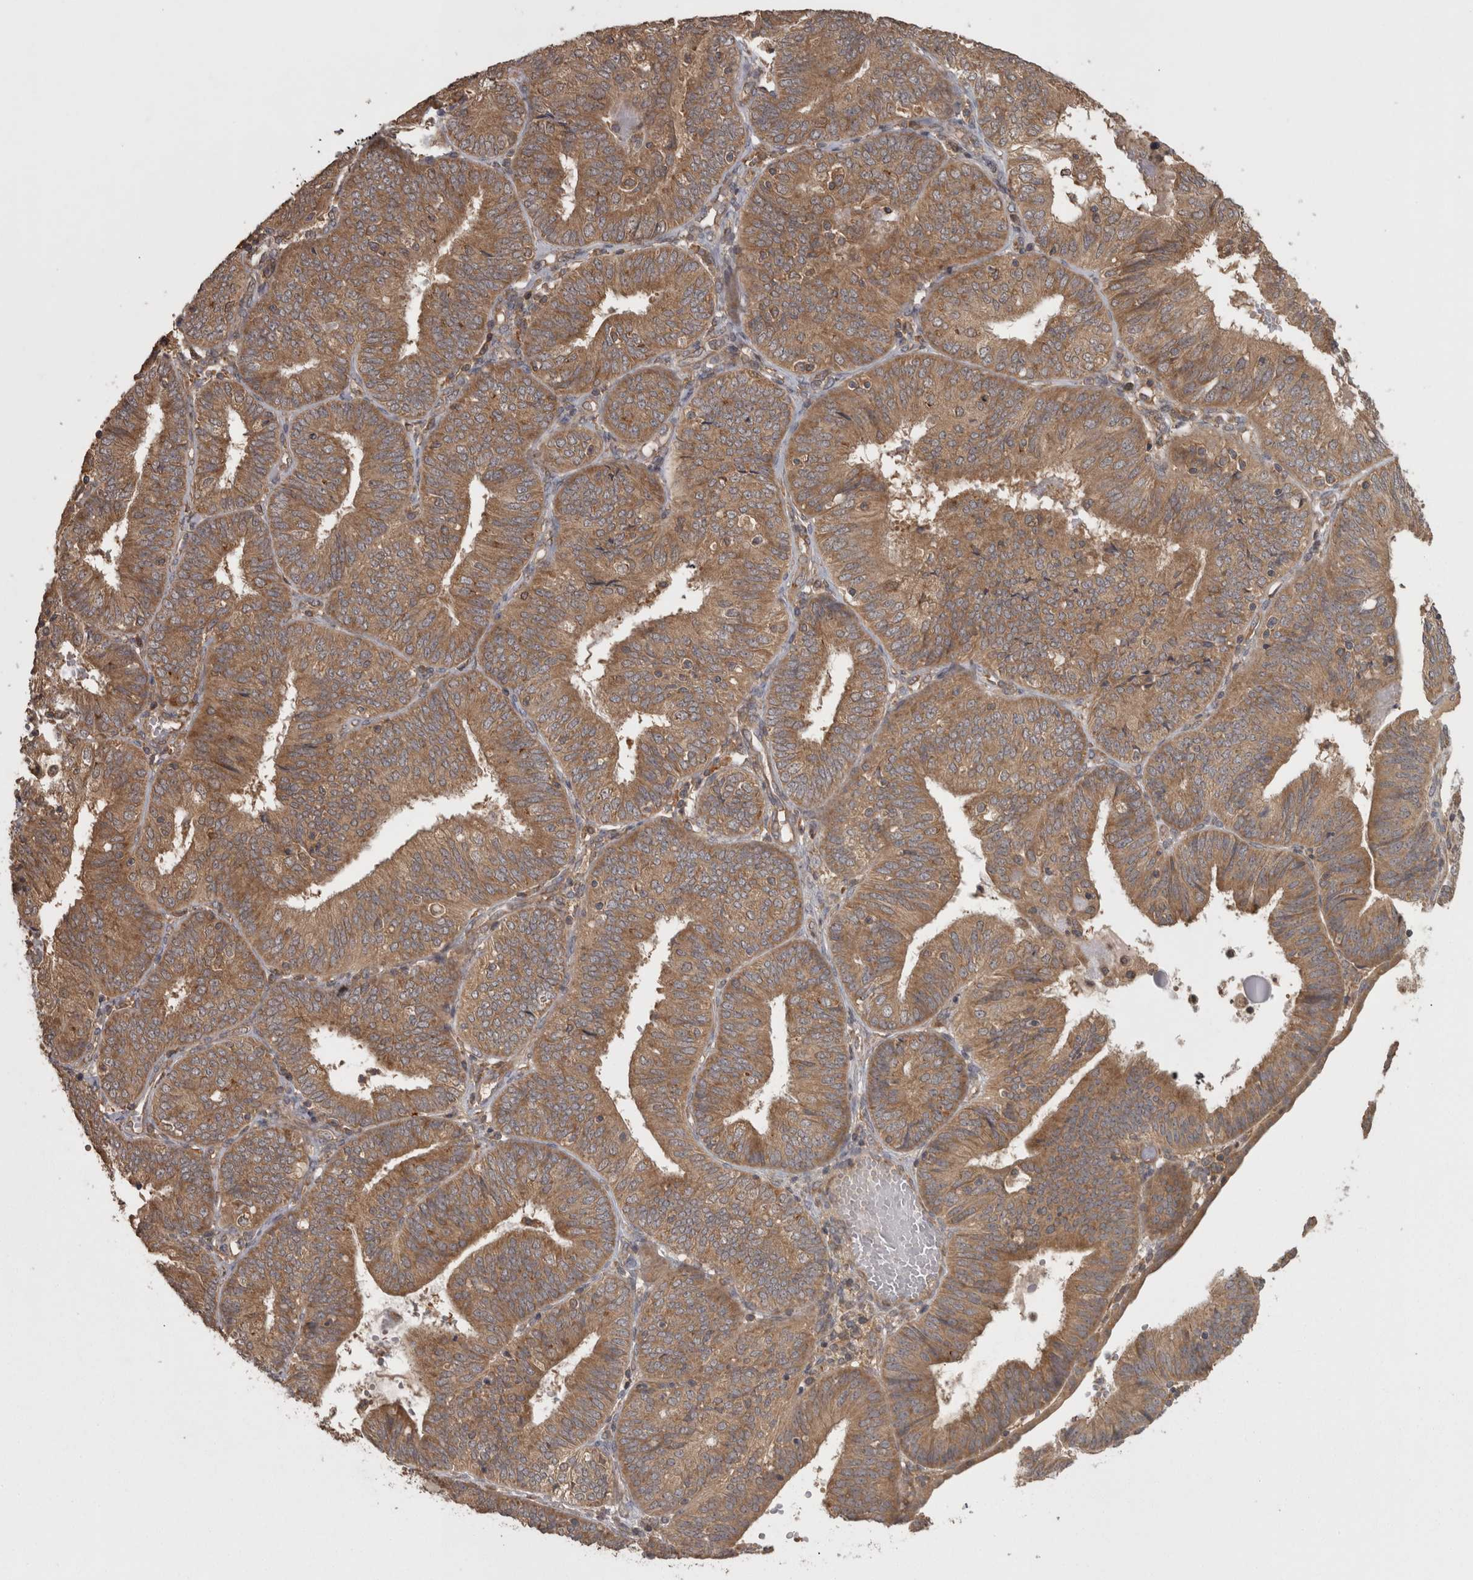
{"staining": {"intensity": "moderate", "quantity": ">75%", "location": "cytoplasmic/membranous"}, "tissue": "endometrial cancer", "cell_type": "Tumor cells", "image_type": "cancer", "snomed": [{"axis": "morphology", "description": "Adenocarcinoma, NOS"}, {"axis": "topography", "description": "Endometrium"}], "caption": "Human adenocarcinoma (endometrial) stained with a brown dye displays moderate cytoplasmic/membranous positive staining in approximately >75% of tumor cells.", "gene": "MICU3", "patient": {"sex": "female", "age": 58}}